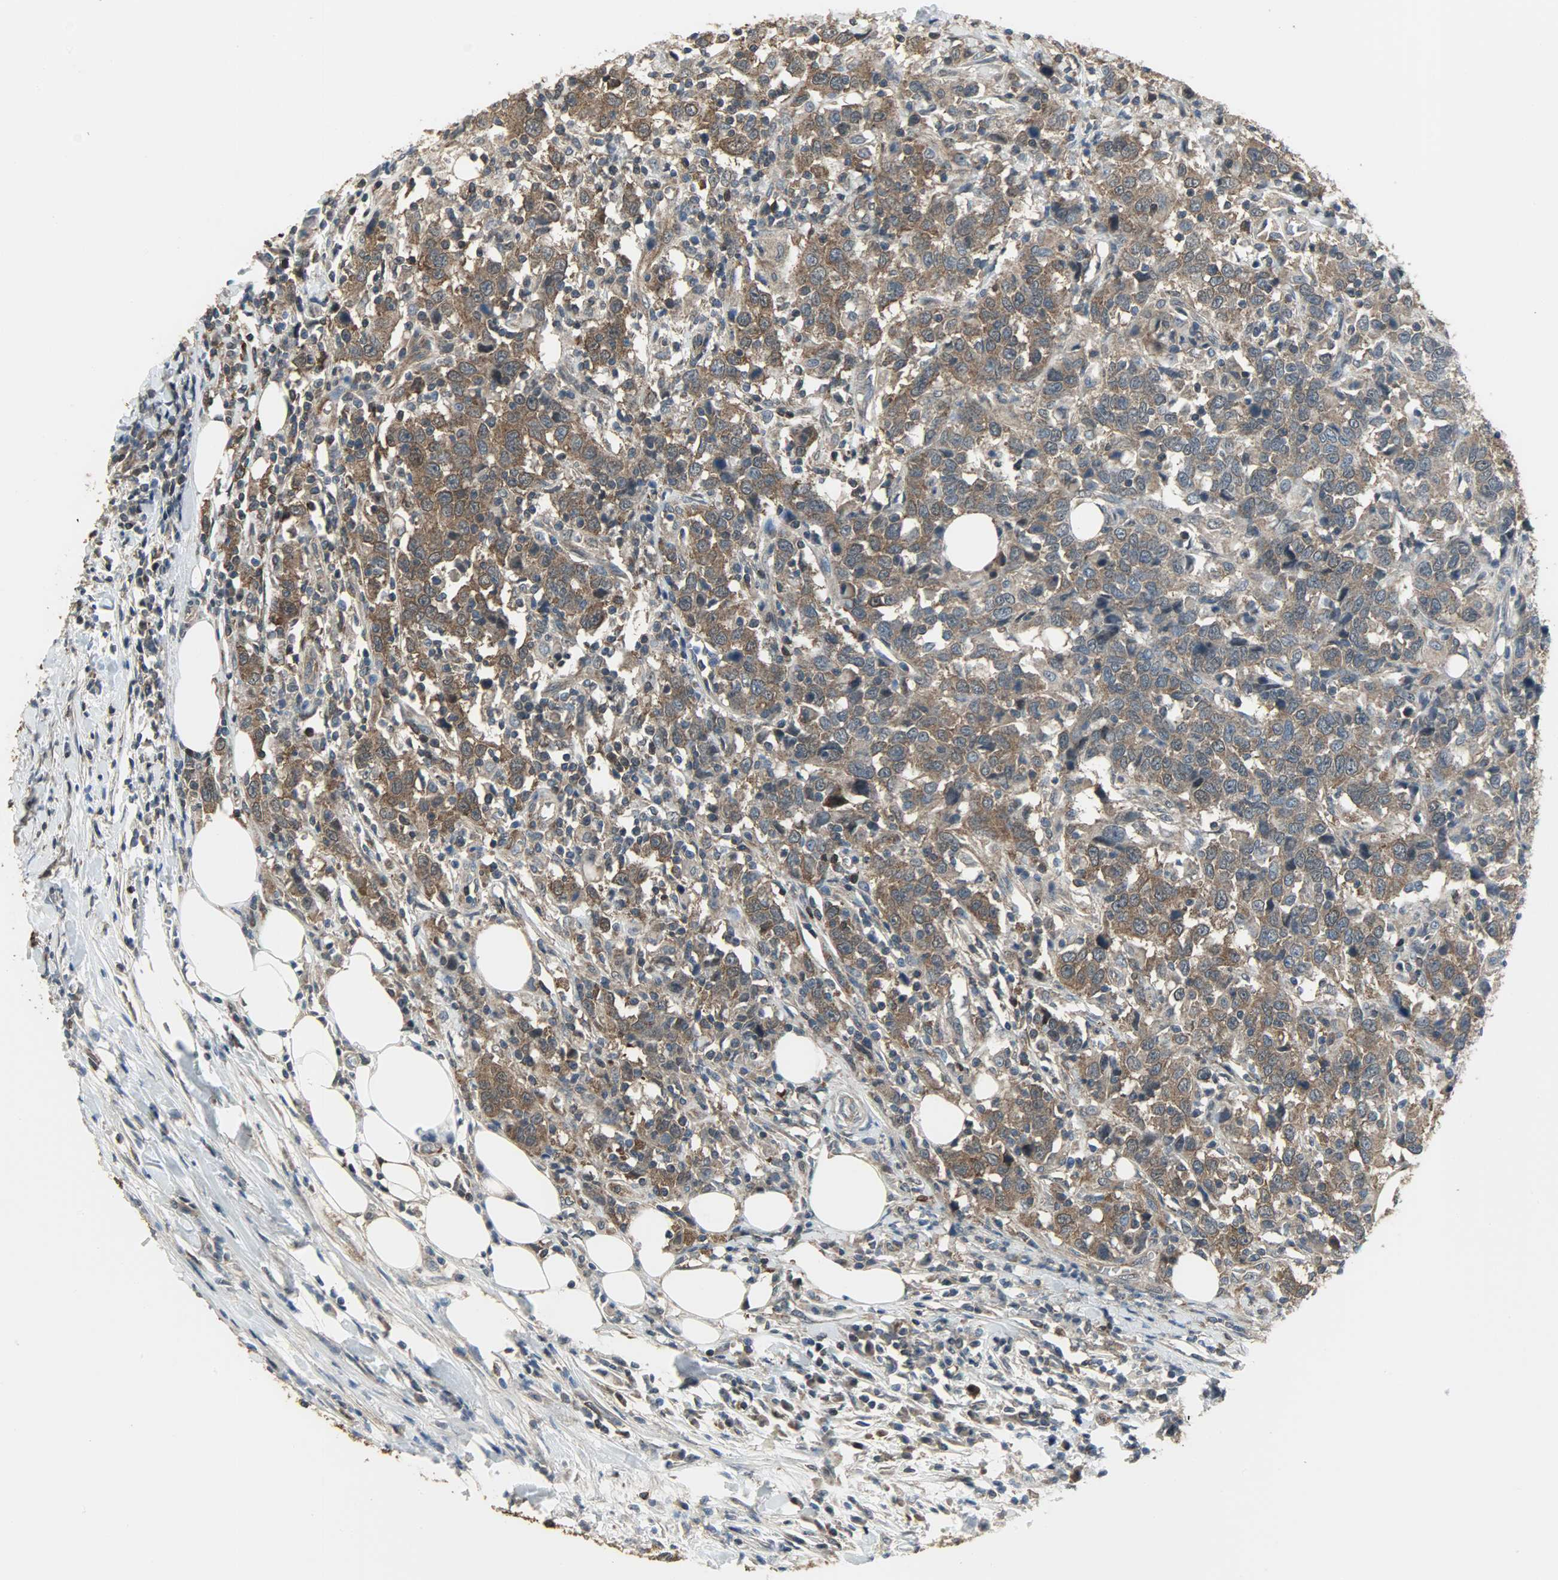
{"staining": {"intensity": "moderate", "quantity": ">75%", "location": "cytoplasmic/membranous"}, "tissue": "urothelial cancer", "cell_type": "Tumor cells", "image_type": "cancer", "snomed": [{"axis": "morphology", "description": "Urothelial carcinoma, High grade"}, {"axis": "topography", "description": "Urinary bladder"}], "caption": "Protein analysis of high-grade urothelial carcinoma tissue demonstrates moderate cytoplasmic/membranous staining in about >75% of tumor cells.", "gene": "LDHB", "patient": {"sex": "male", "age": 61}}